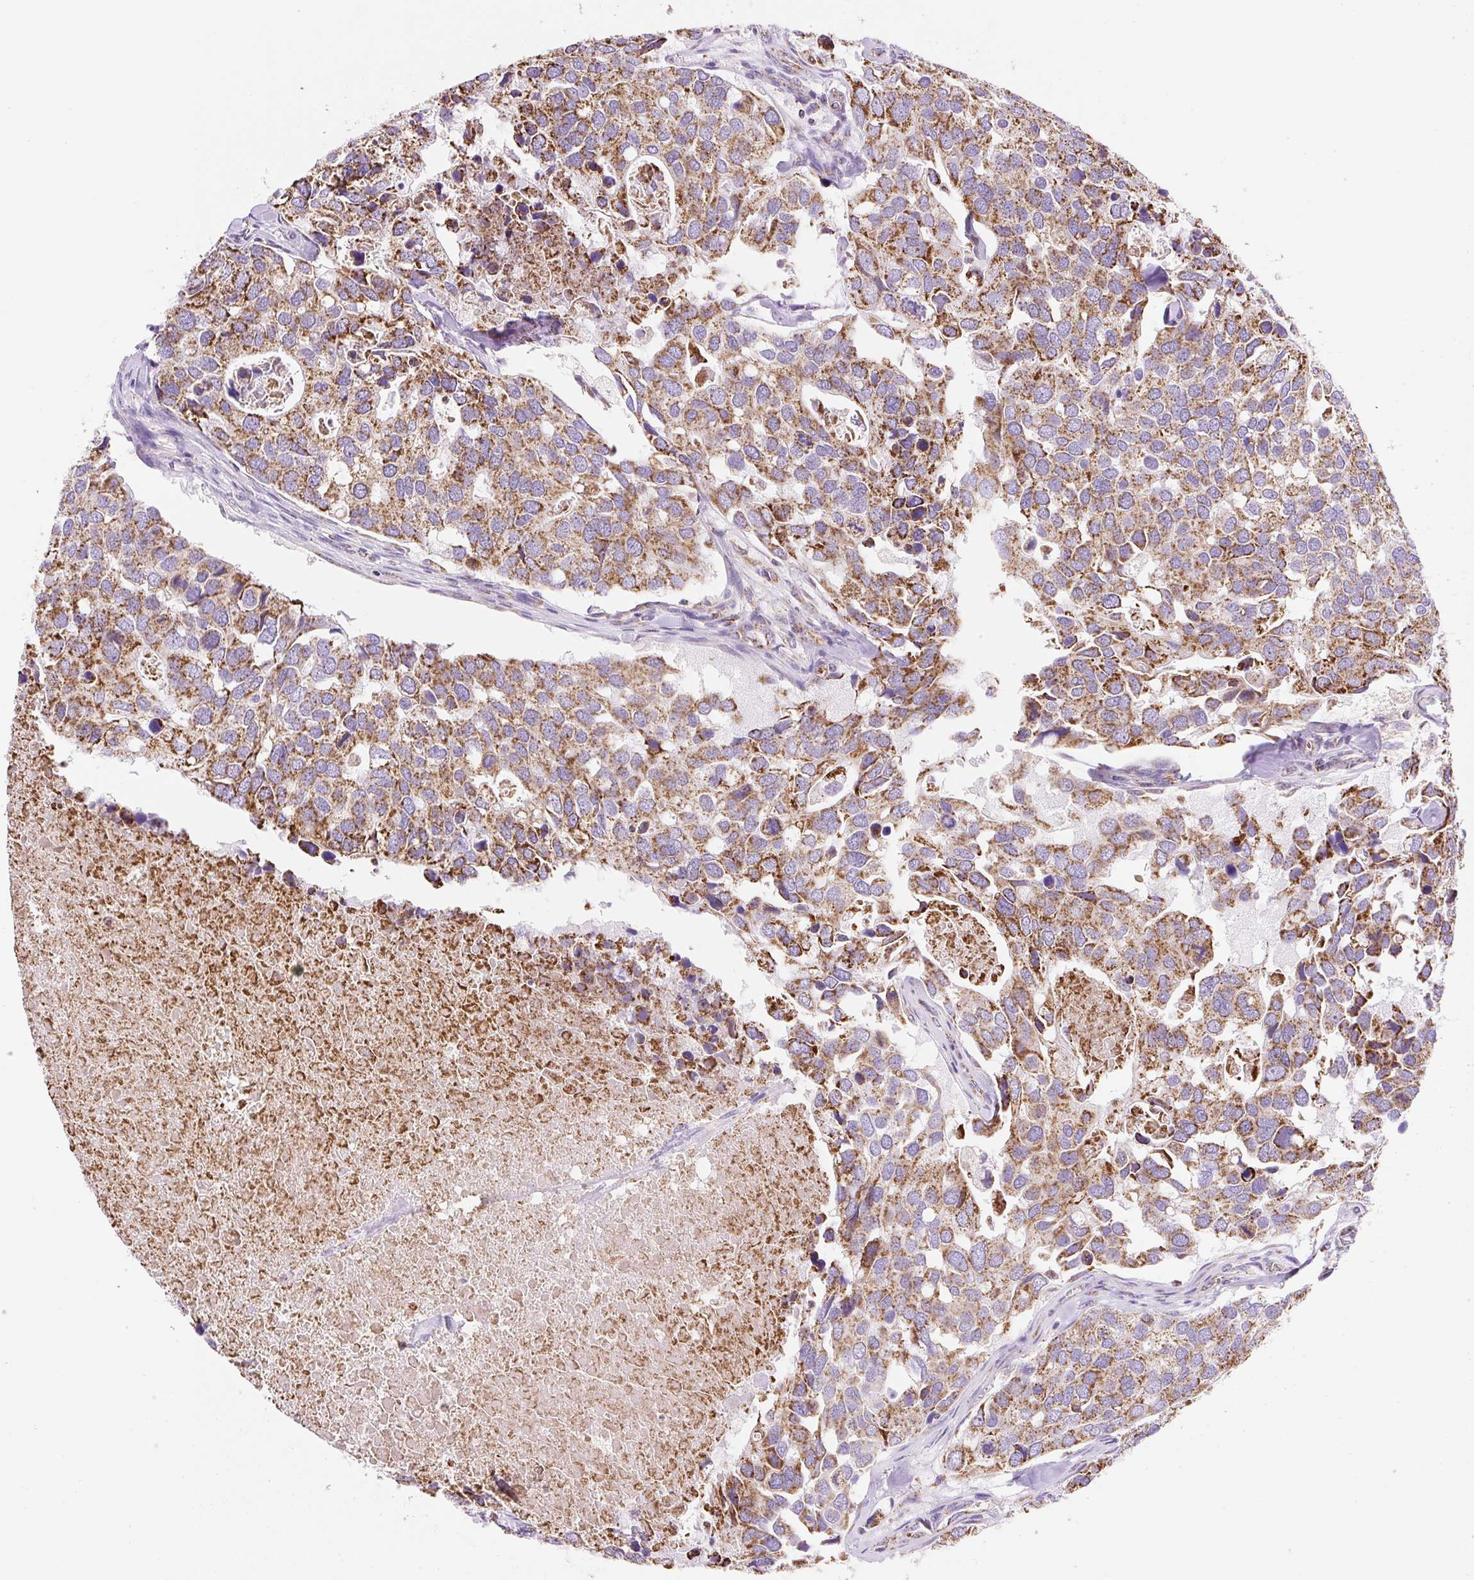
{"staining": {"intensity": "moderate", "quantity": ">75%", "location": "cytoplasmic/membranous"}, "tissue": "breast cancer", "cell_type": "Tumor cells", "image_type": "cancer", "snomed": [{"axis": "morphology", "description": "Duct carcinoma"}, {"axis": "topography", "description": "Breast"}], "caption": "Immunohistochemical staining of breast intraductal carcinoma displays moderate cytoplasmic/membranous protein staining in about >75% of tumor cells.", "gene": "DAAM2", "patient": {"sex": "female", "age": 83}}